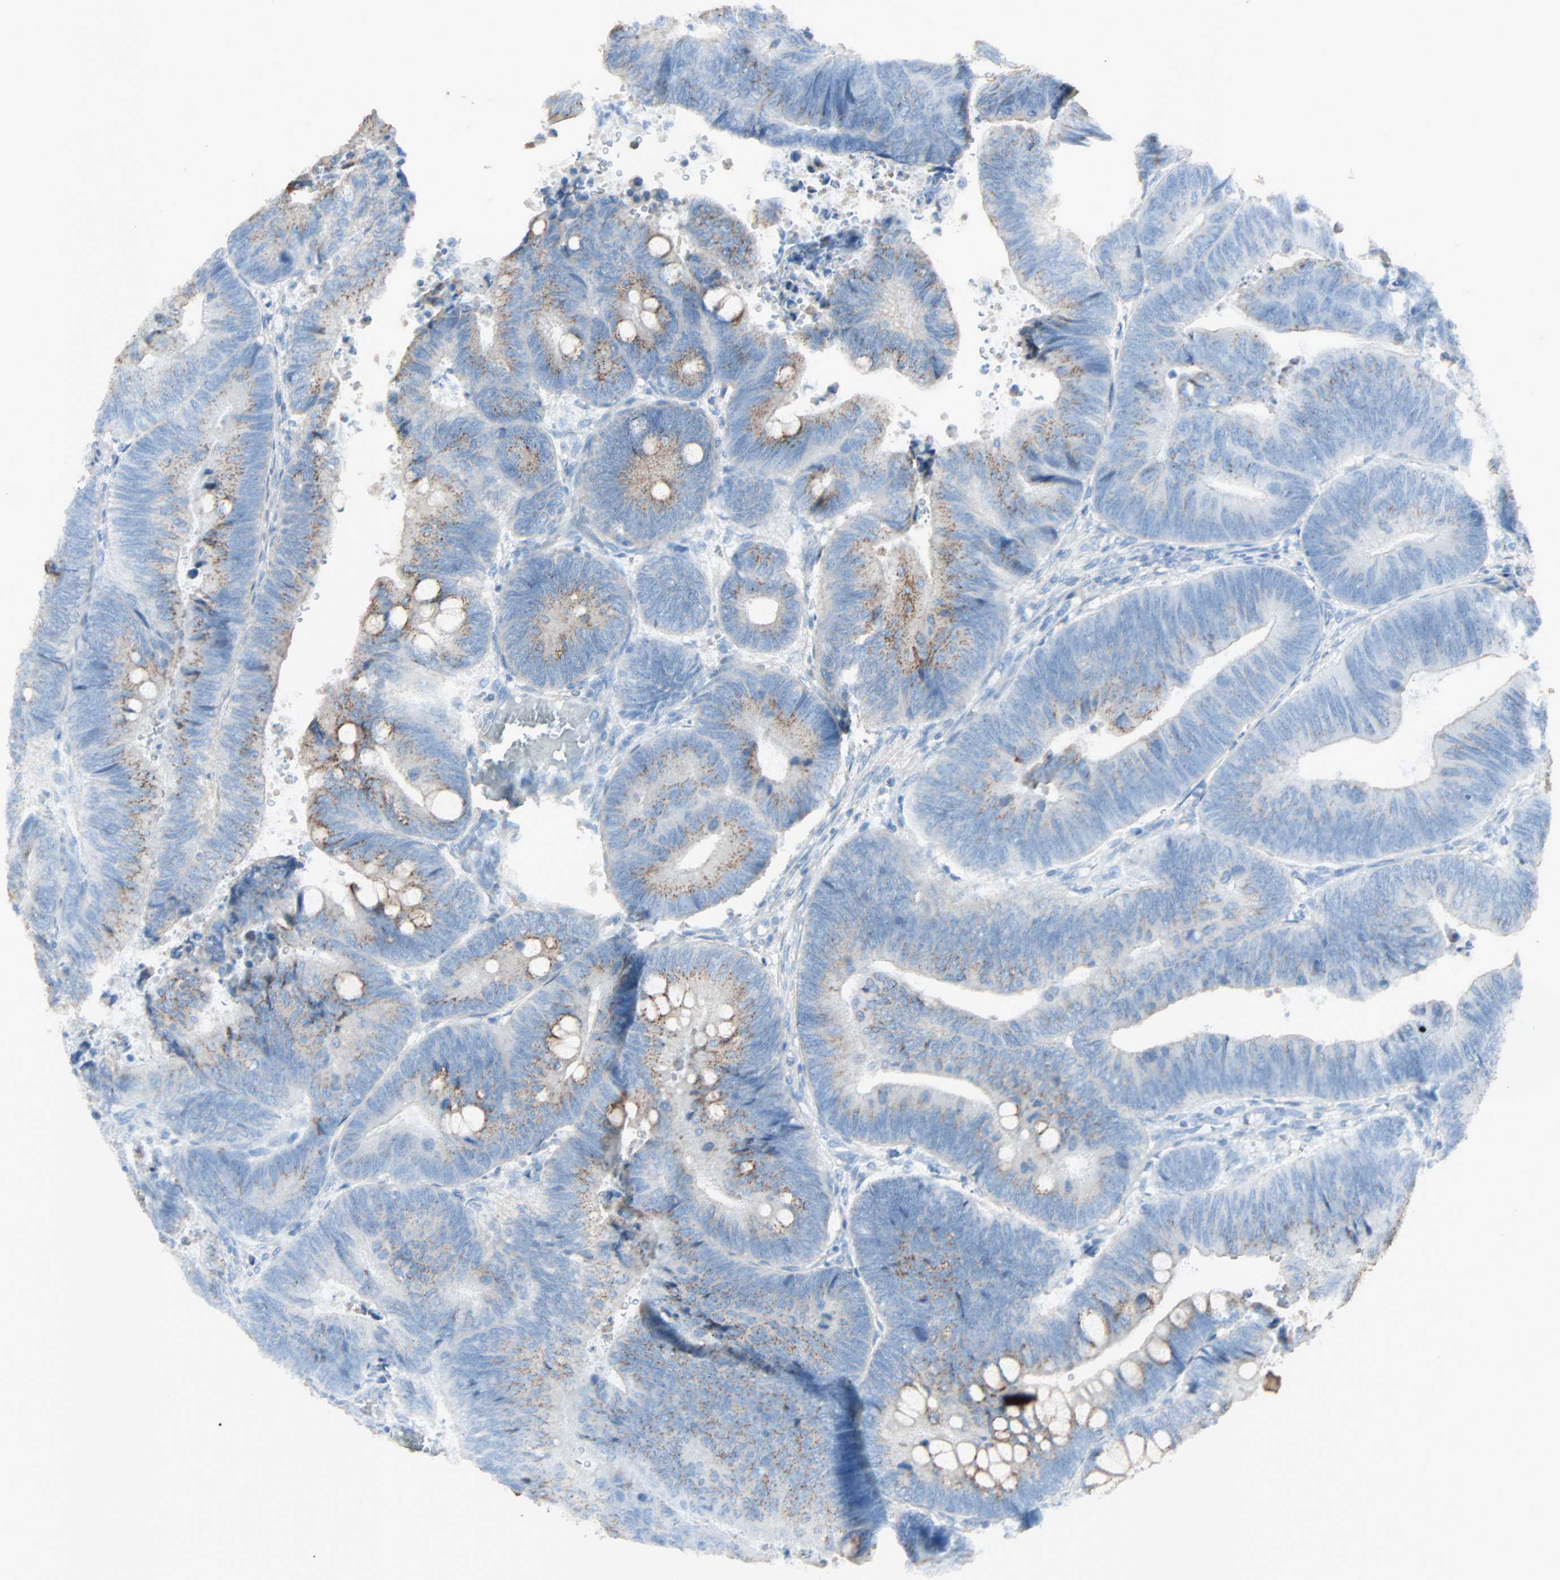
{"staining": {"intensity": "moderate", "quantity": "25%-75%", "location": "cytoplasmic/membranous"}, "tissue": "colorectal cancer", "cell_type": "Tumor cells", "image_type": "cancer", "snomed": [{"axis": "morphology", "description": "Normal tissue, NOS"}, {"axis": "morphology", "description": "Adenocarcinoma, NOS"}, {"axis": "topography", "description": "Rectum"}, {"axis": "topography", "description": "Peripheral nerve tissue"}], "caption": "The image shows a brown stain indicating the presence of a protein in the cytoplasmic/membranous of tumor cells in adenocarcinoma (colorectal).", "gene": "GALNT3", "patient": {"sex": "male", "age": 92}}